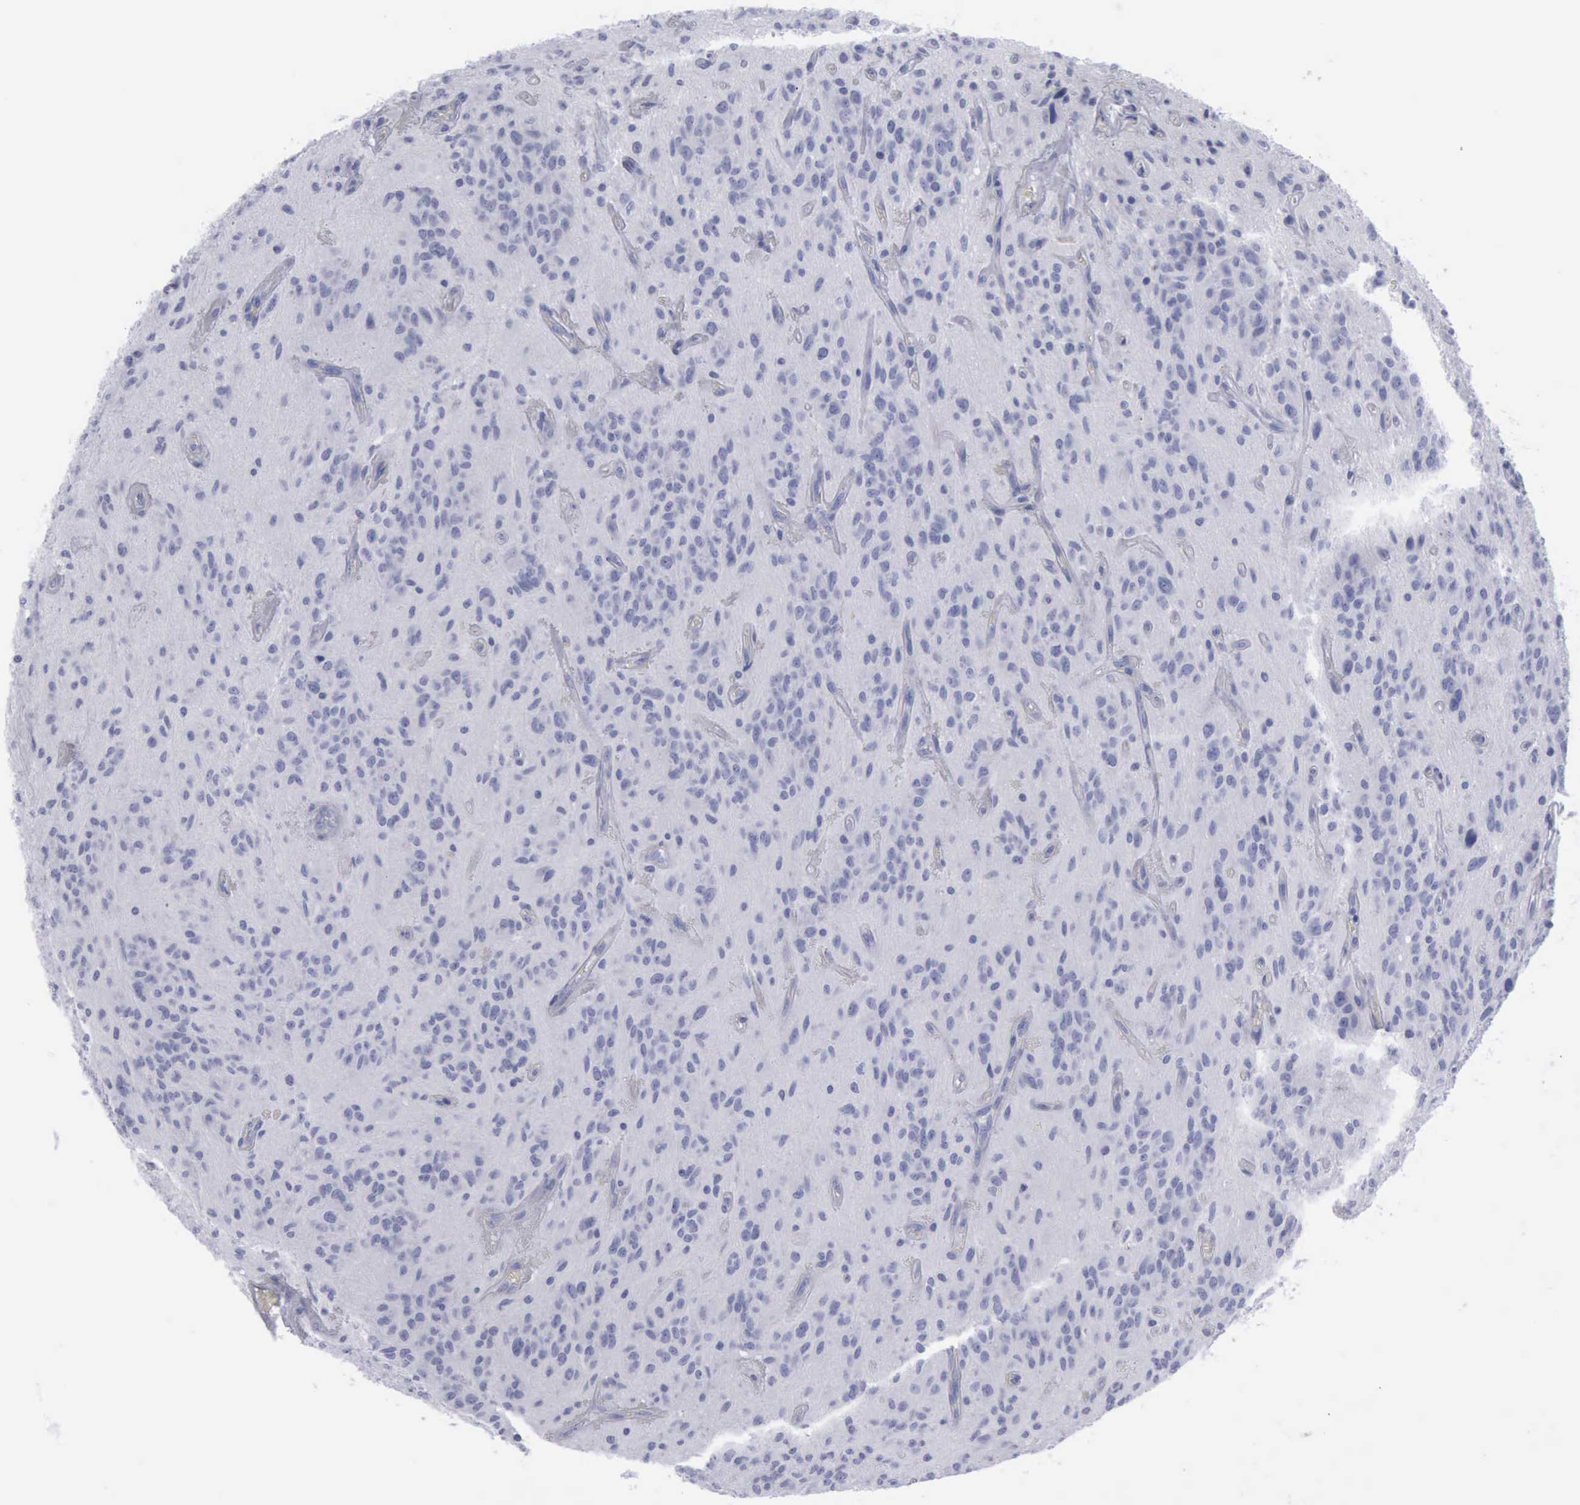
{"staining": {"intensity": "negative", "quantity": "none", "location": "none"}, "tissue": "glioma", "cell_type": "Tumor cells", "image_type": "cancer", "snomed": [{"axis": "morphology", "description": "Glioma, malignant, Low grade"}, {"axis": "topography", "description": "Brain"}], "caption": "This is a histopathology image of IHC staining of malignant glioma (low-grade), which shows no positivity in tumor cells.", "gene": "KRT13", "patient": {"sex": "female", "age": 15}}